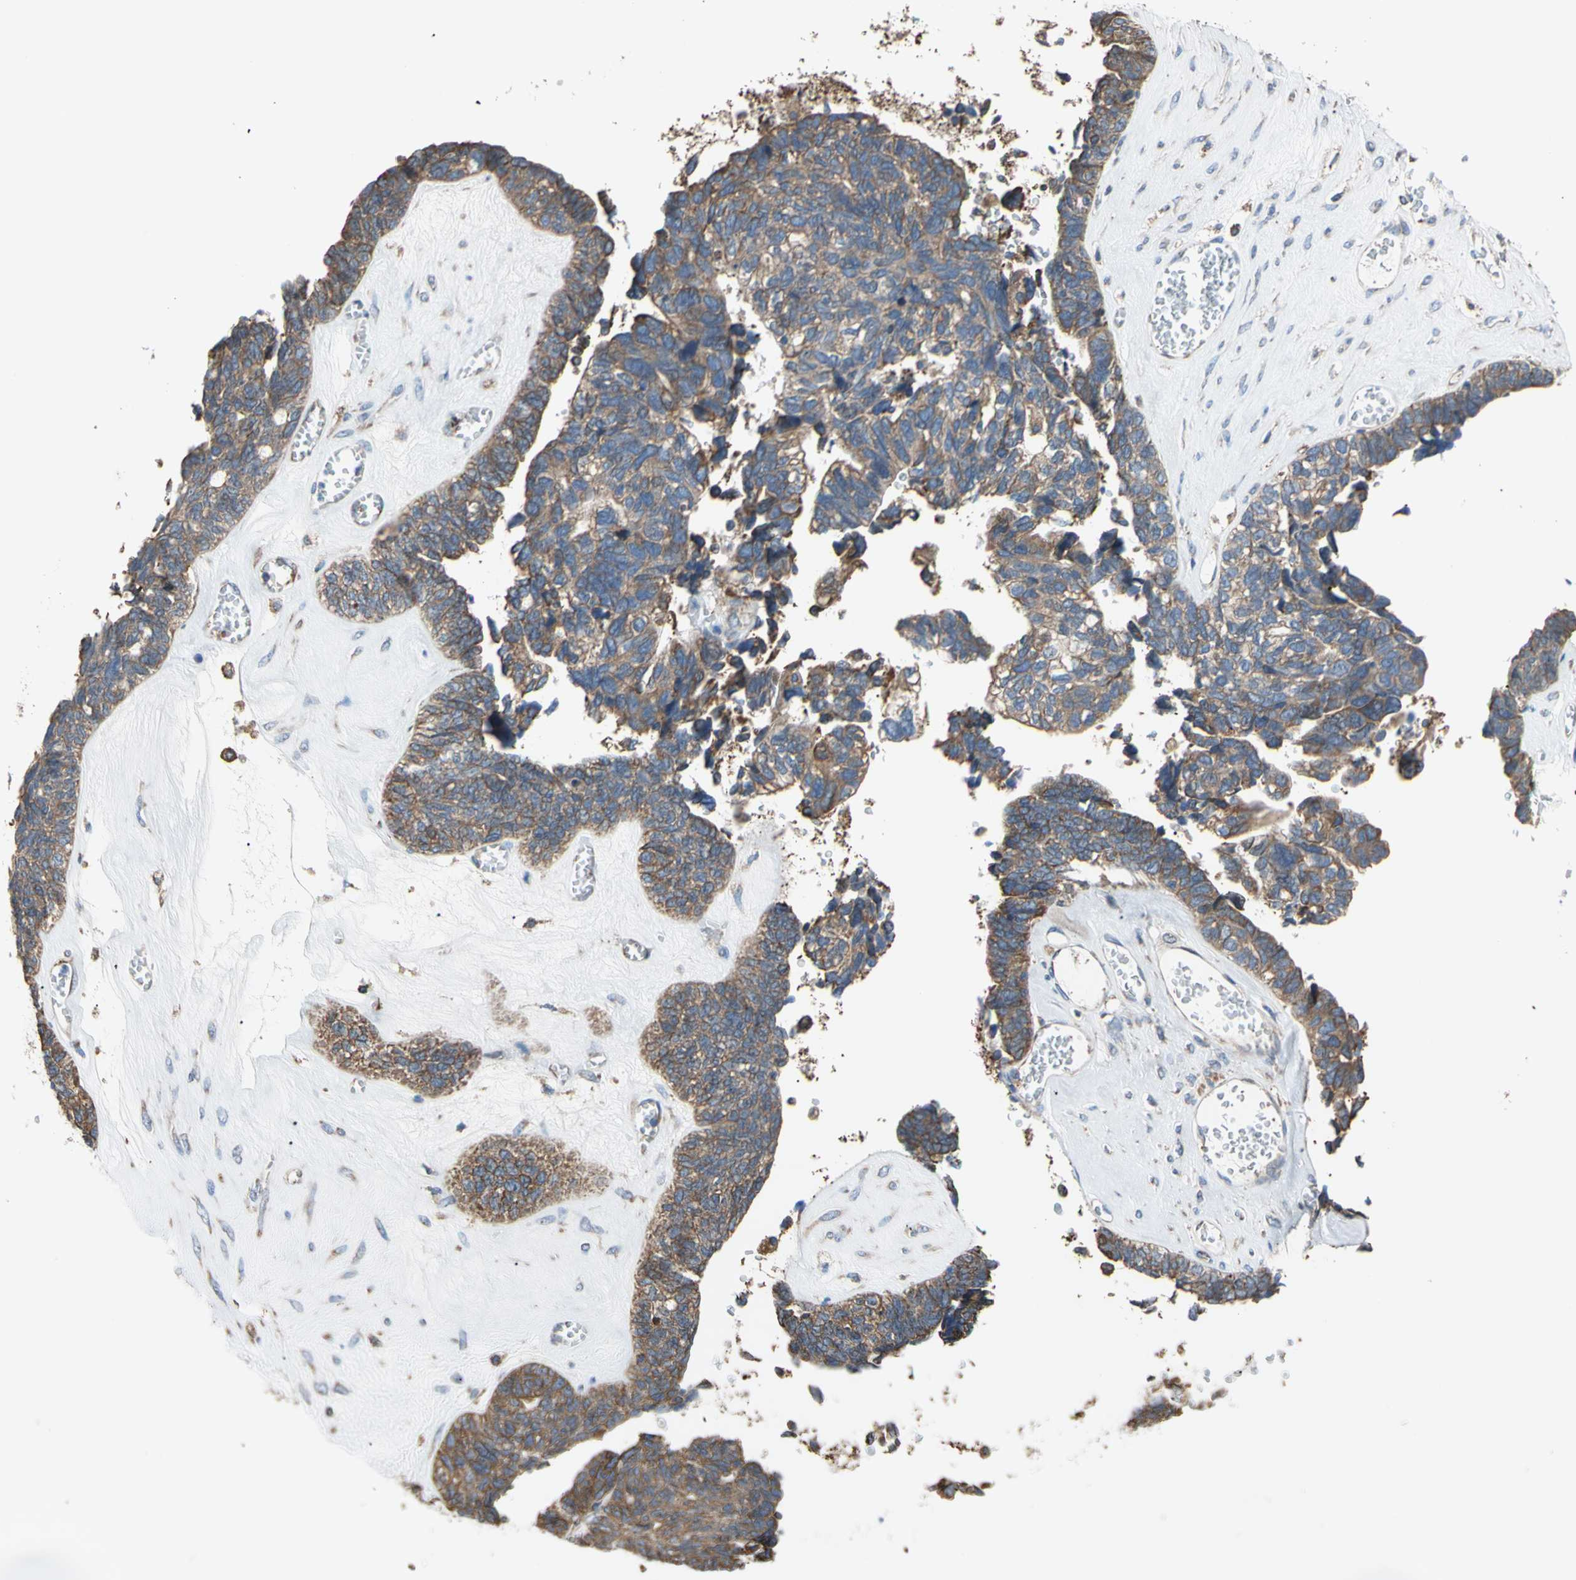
{"staining": {"intensity": "moderate", "quantity": ">75%", "location": "cytoplasmic/membranous"}, "tissue": "ovarian cancer", "cell_type": "Tumor cells", "image_type": "cancer", "snomed": [{"axis": "morphology", "description": "Cystadenocarcinoma, serous, NOS"}, {"axis": "topography", "description": "Ovary"}], "caption": "Immunohistochemistry (DAB (3,3'-diaminobenzidine)) staining of ovarian cancer shows moderate cytoplasmic/membranous protein positivity in about >75% of tumor cells. (DAB IHC, brown staining for protein, blue staining for nuclei).", "gene": "BMF", "patient": {"sex": "female", "age": 79}}